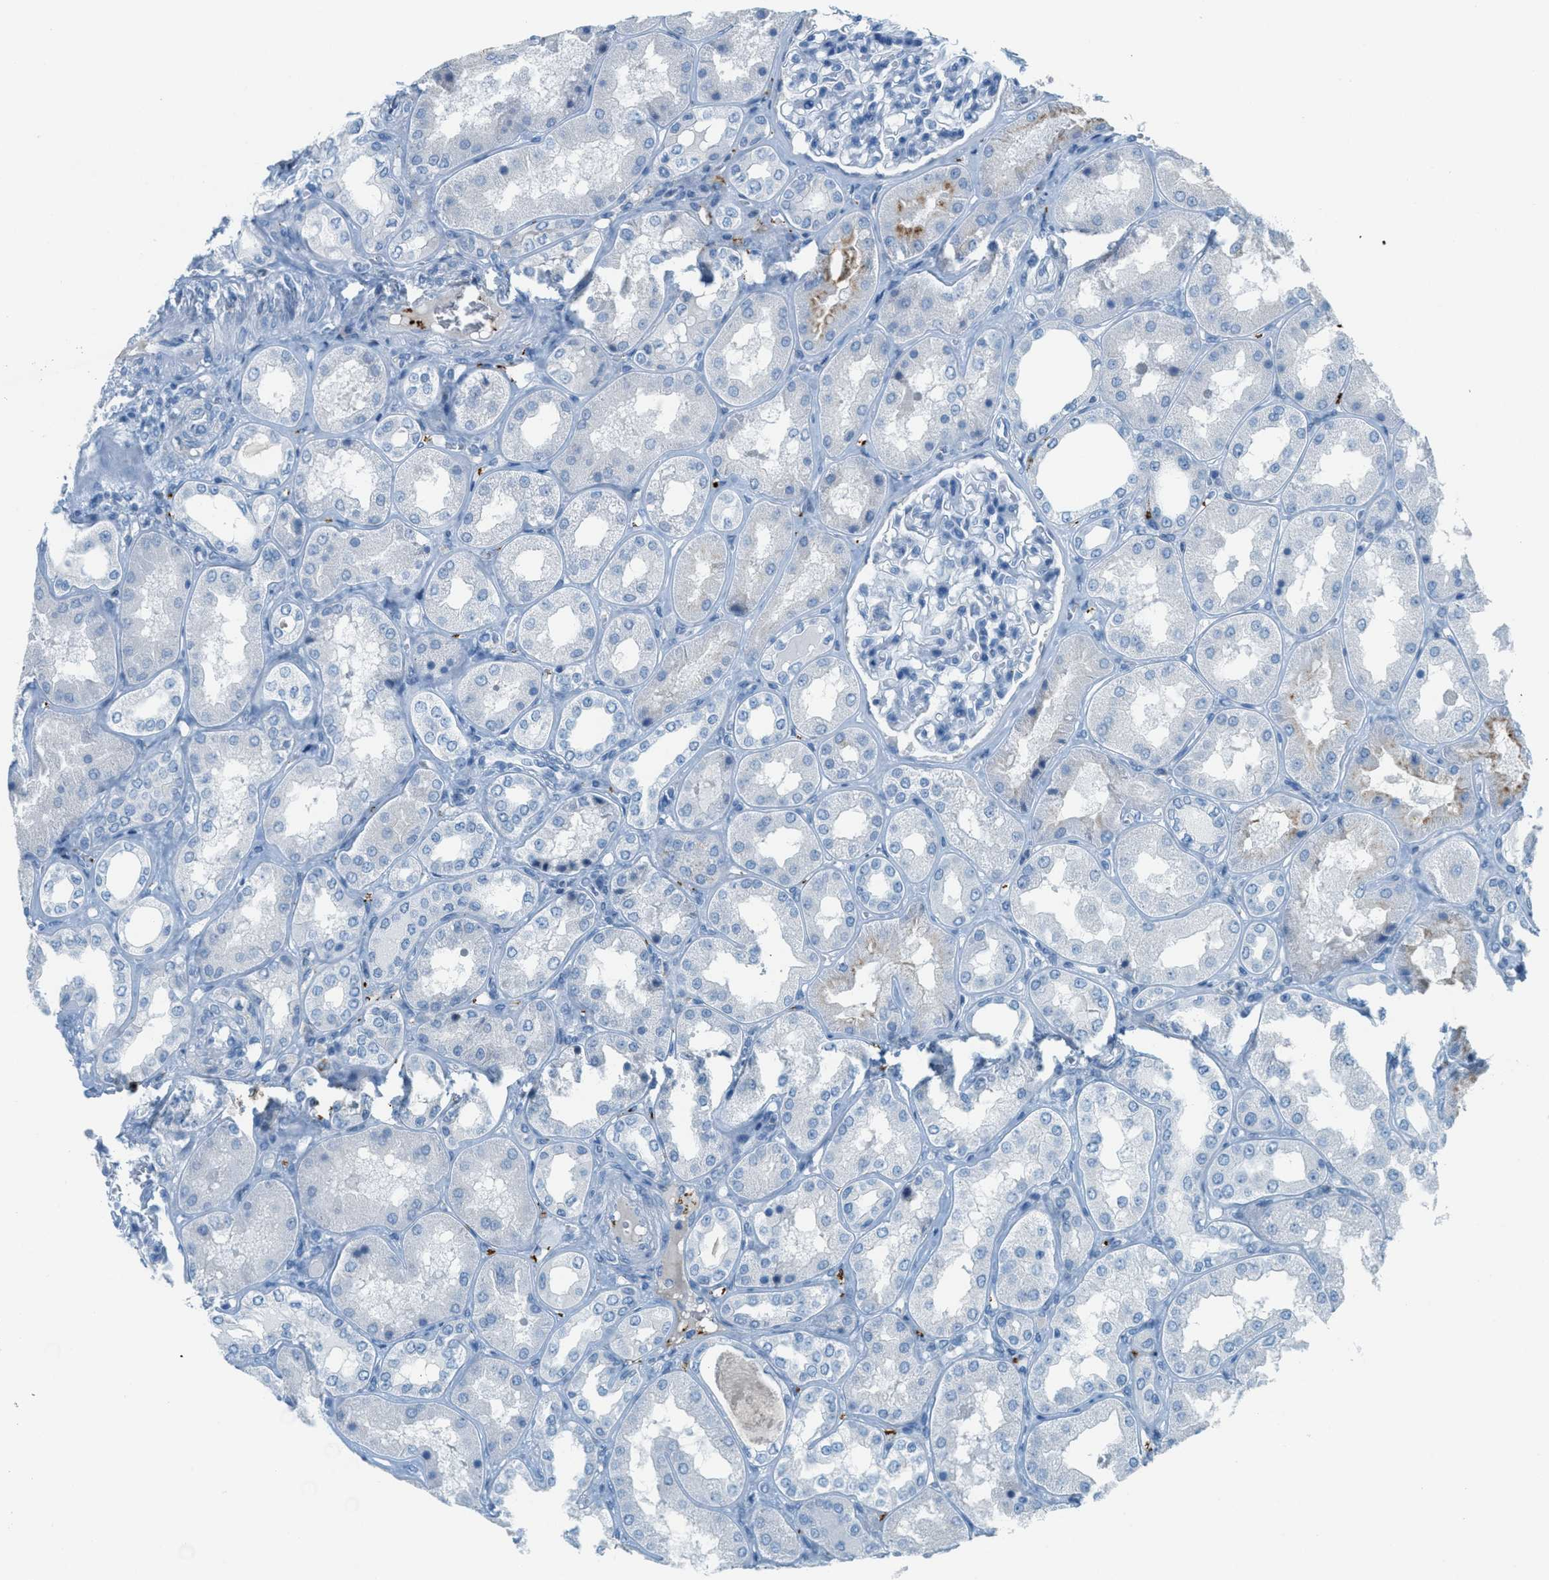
{"staining": {"intensity": "negative", "quantity": "none", "location": "none"}, "tissue": "kidney", "cell_type": "Cells in glomeruli", "image_type": "normal", "snomed": [{"axis": "morphology", "description": "Normal tissue, NOS"}, {"axis": "topography", "description": "Kidney"}], "caption": "Immunohistochemical staining of benign kidney demonstrates no significant staining in cells in glomeruli.", "gene": "PPBP", "patient": {"sex": "female", "age": 56}}